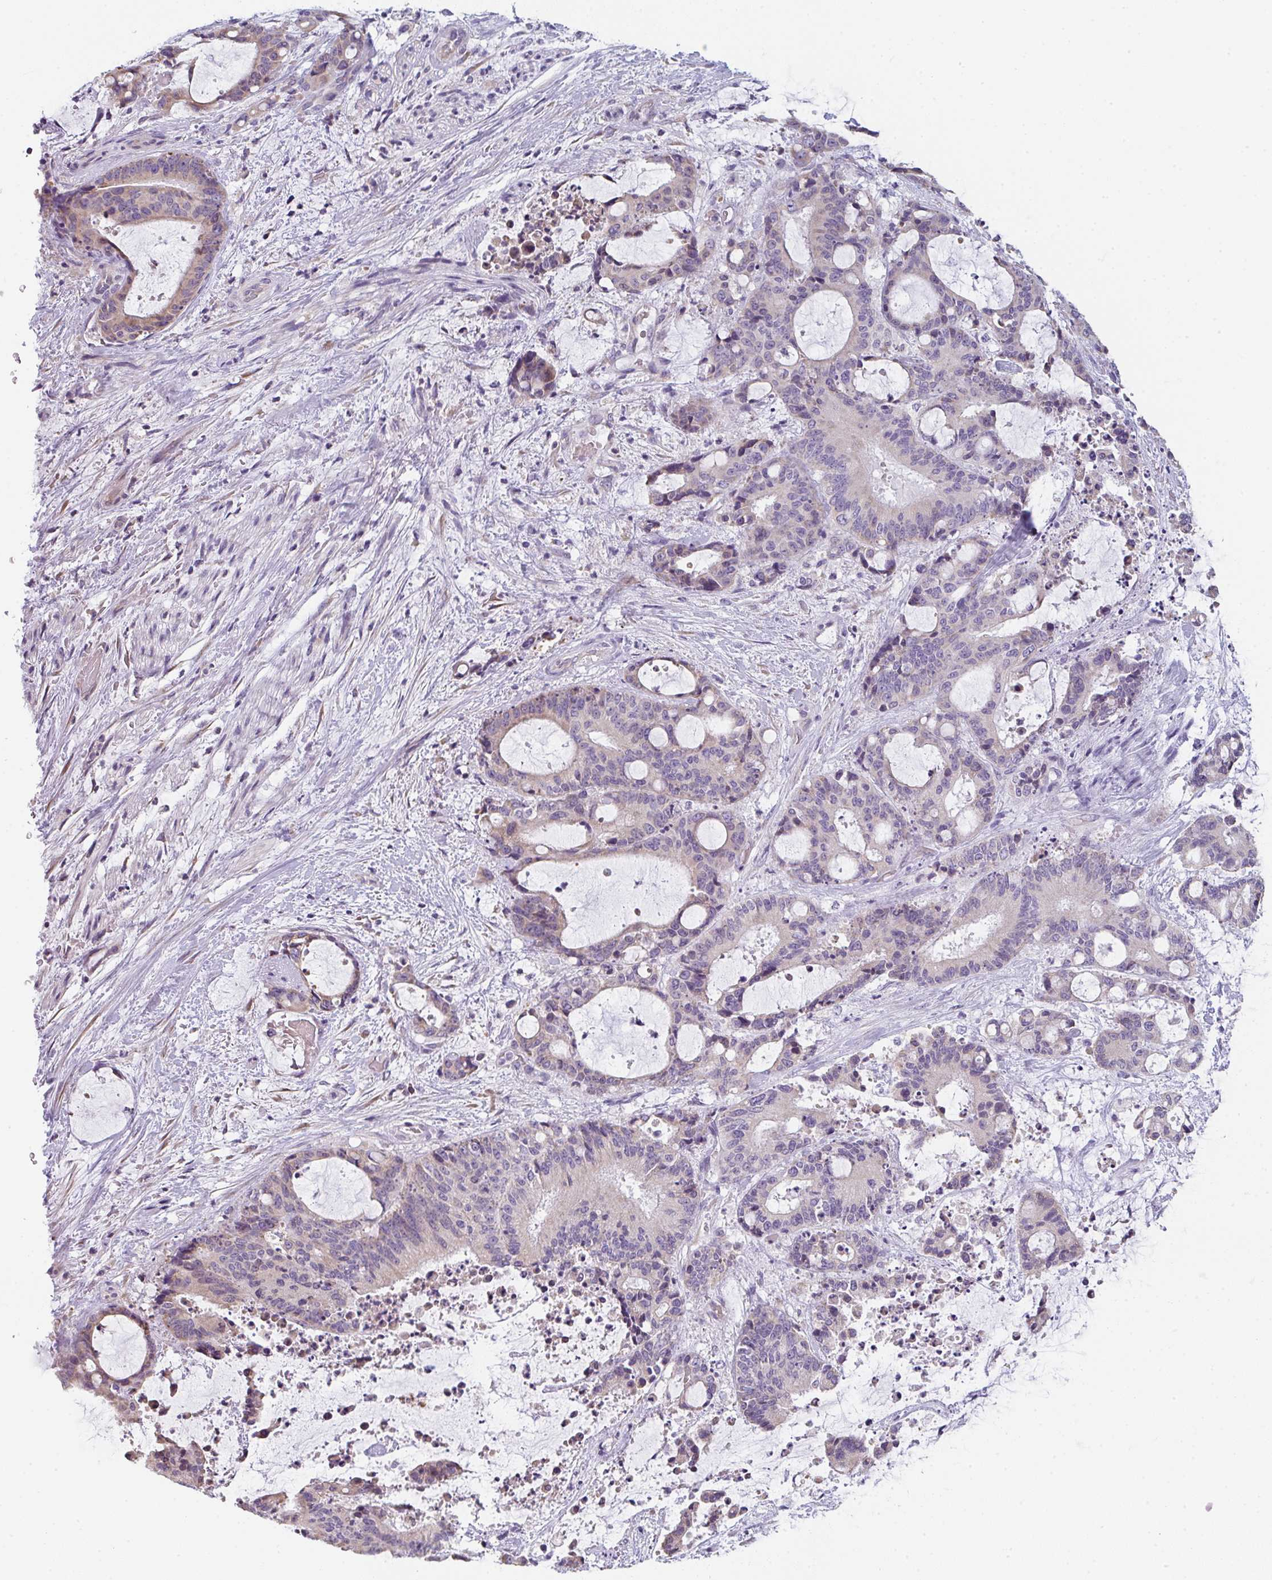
{"staining": {"intensity": "weak", "quantity": ">75%", "location": "cytoplasmic/membranous"}, "tissue": "liver cancer", "cell_type": "Tumor cells", "image_type": "cancer", "snomed": [{"axis": "morphology", "description": "Normal tissue, NOS"}, {"axis": "morphology", "description": "Cholangiocarcinoma"}, {"axis": "topography", "description": "Liver"}, {"axis": "topography", "description": "Peripheral nerve tissue"}], "caption": "Immunohistochemical staining of liver cancer (cholangiocarcinoma) displays low levels of weak cytoplasmic/membranous protein staining in approximately >75% of tumor cells. The staining is performed using DAB (3,3'-diaminobenzidine) brown chromogen to label protein expression. The nuclei are counter-stained blue using hematoxylin.", "gene": "CACNA1S", "patient": {"sex": "female", "age": 73}}